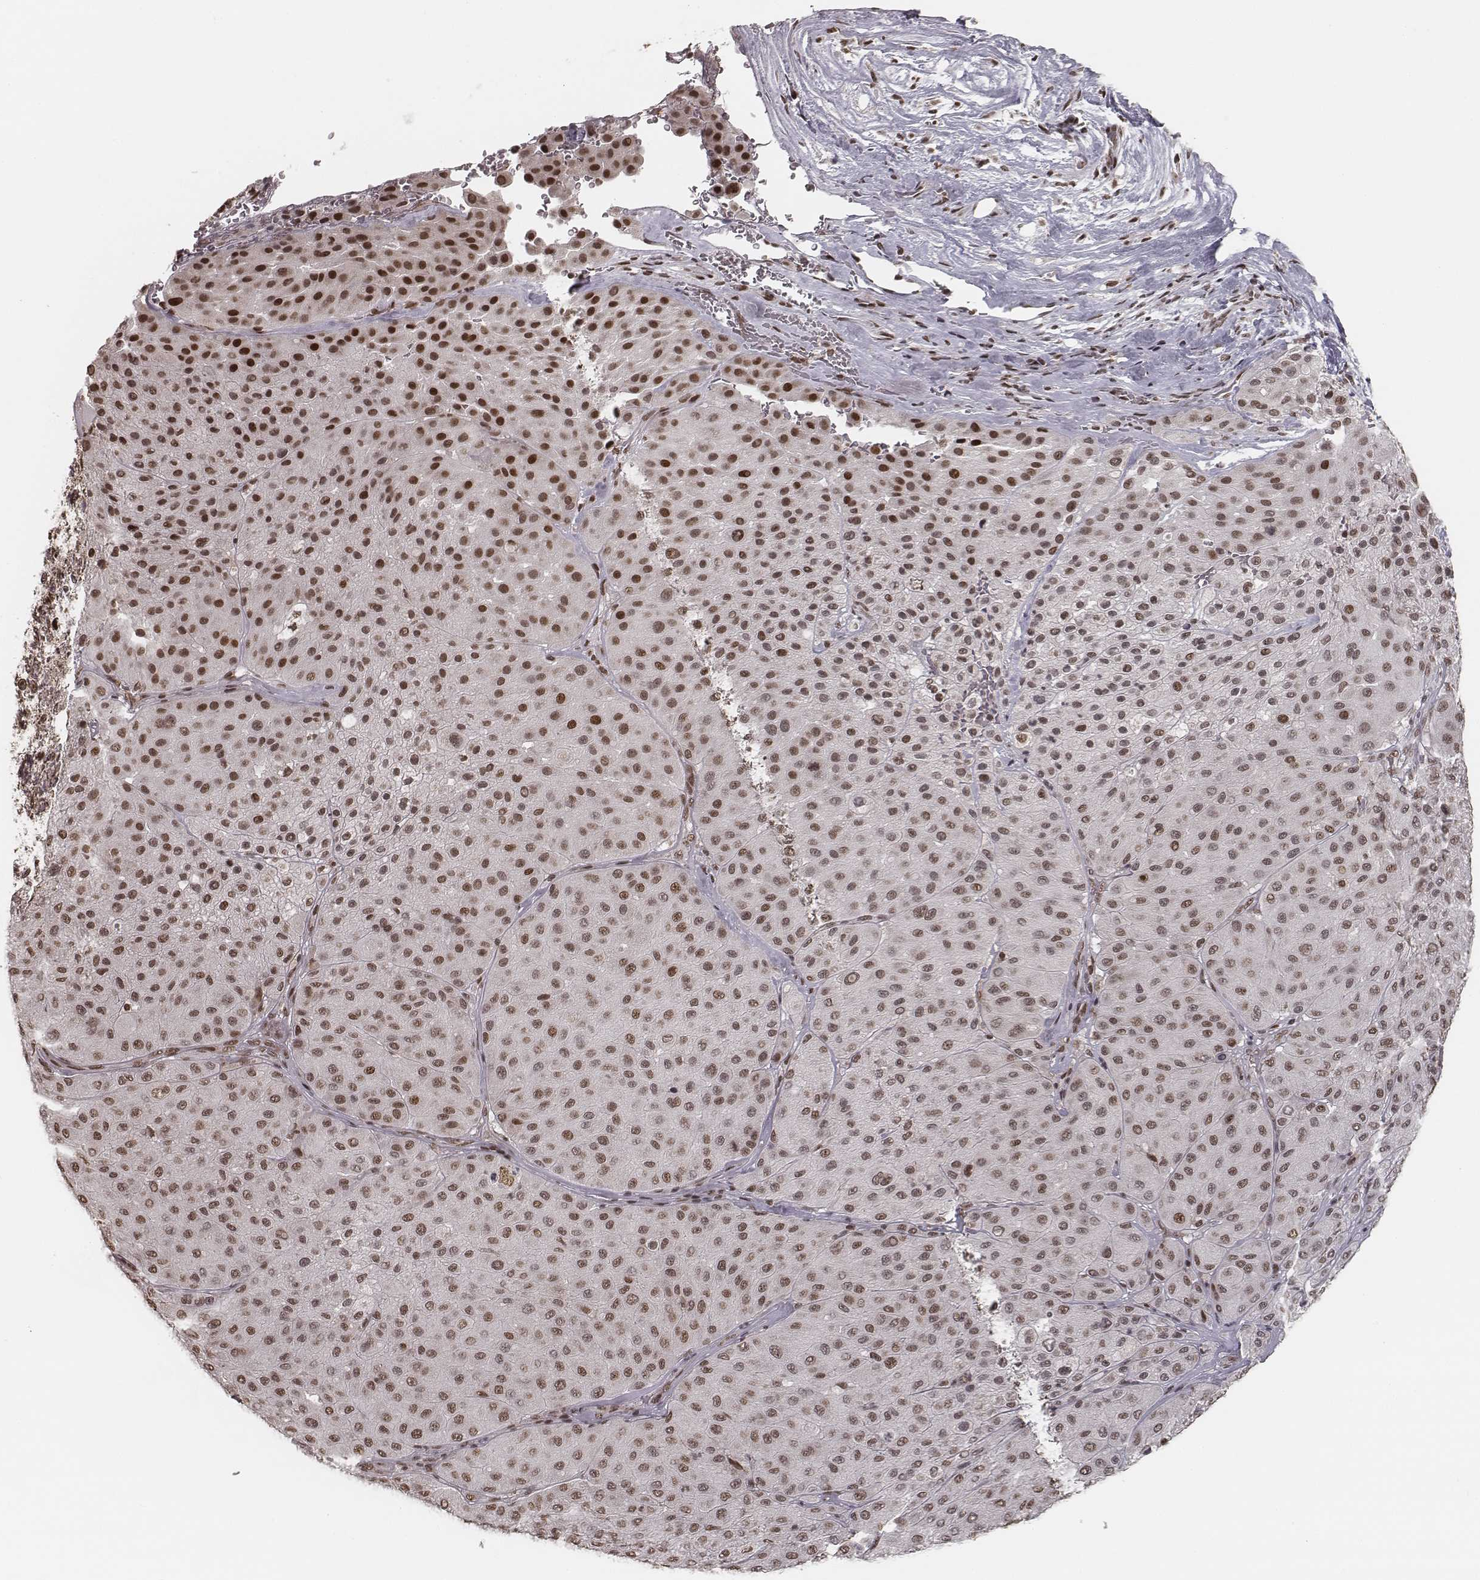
{"staining": {"intensity": "moderate", "quantity": ">75%", "location": "nuclear"}, "tissue": "melanoma", "cell_type": "Tumor cells", "image_type": "cancer", "snomed": [{"axis": "morphology", "description": "Malignant melanoma, Metastatic site"}, {"axis": "topography", "description": "Smooth muscle"}], "caption": "The photomicrograph exhibits a brown stain indicating the presence of a protein in the nuclear of tumor cells in melanoma. (IHC, brightfield microscopy, high magnification).", "gene": "HMGA2", "patient": {"sex": "male", "age": 41}}